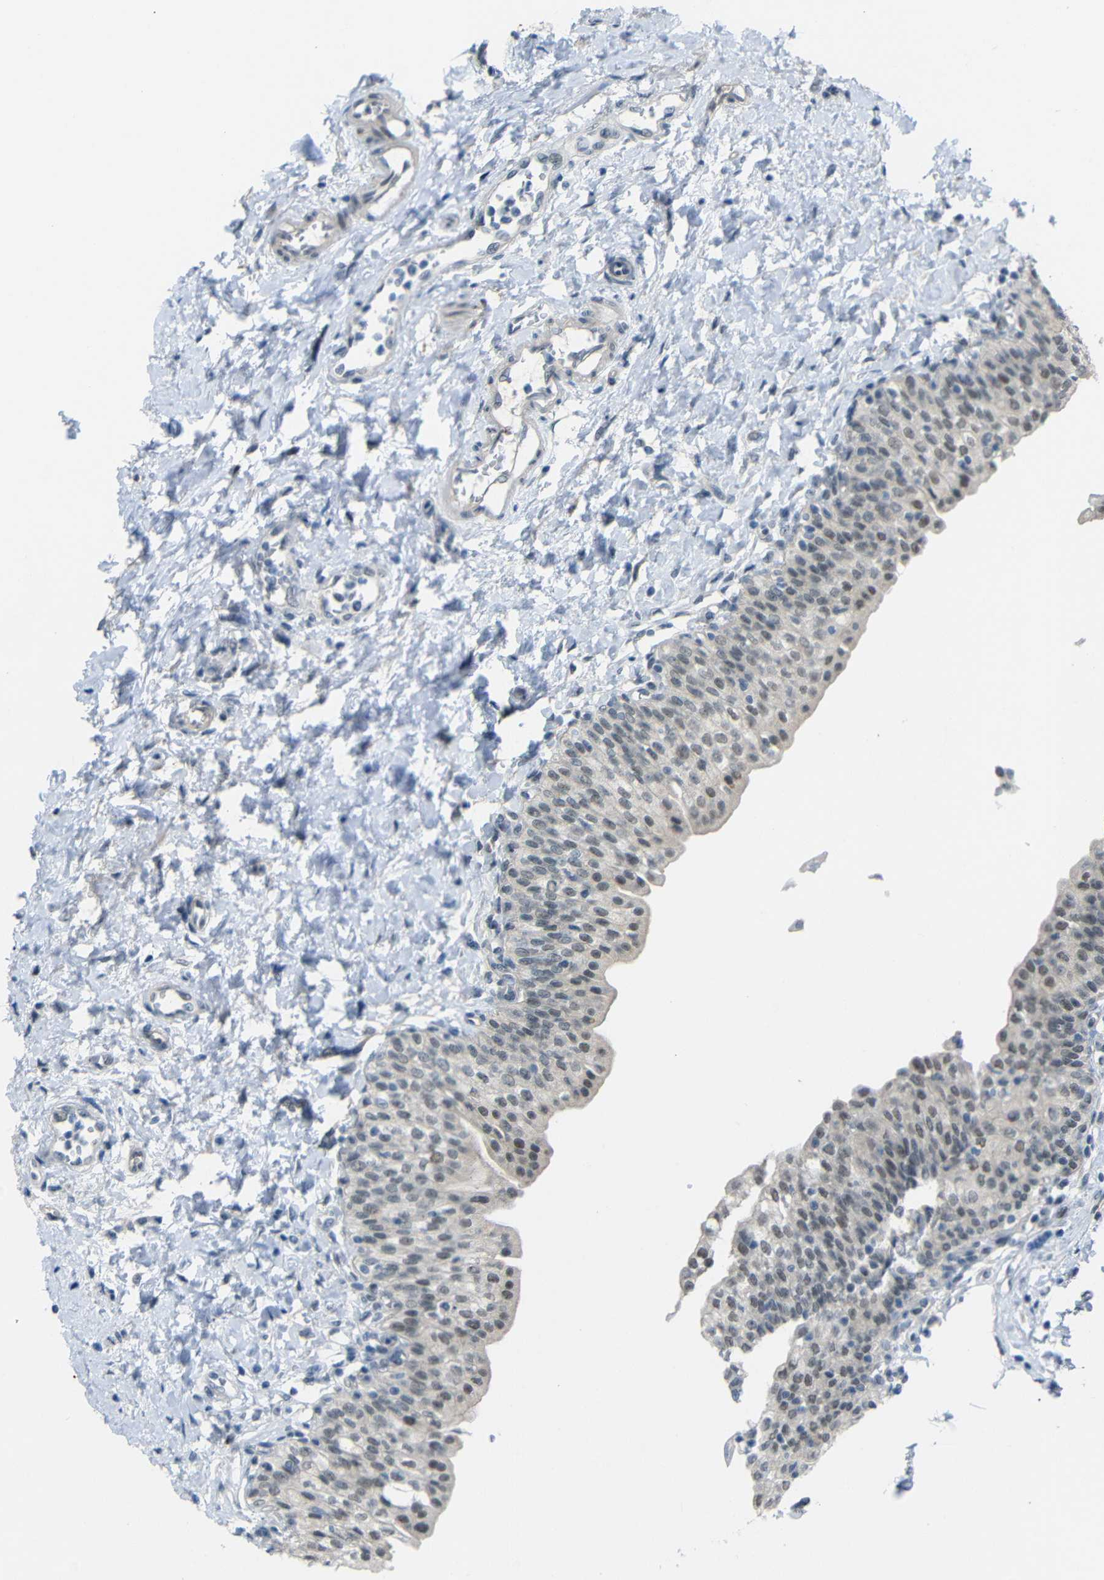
{"staining": {"intensity": "moderate", "quantity": "<25%", "location": "nuclear"}, "tissue": "urinary bladder", "cell_type": "Urothelial cells", "image_type": "normal", "snomed": [{"axis": "morphology", "description": "Normal tissue, NOS"}, {"axis": "topography", "description": "Urinary bladder"}], "caption": "Approximately <25% of urothelial cells in normal human urinary bladder exhibit moderate nuclear protein positivity as visualized by brown immunohistochemical staining.", "gene": "GPR158", "patient": {"sex": "male", "age": 55}}